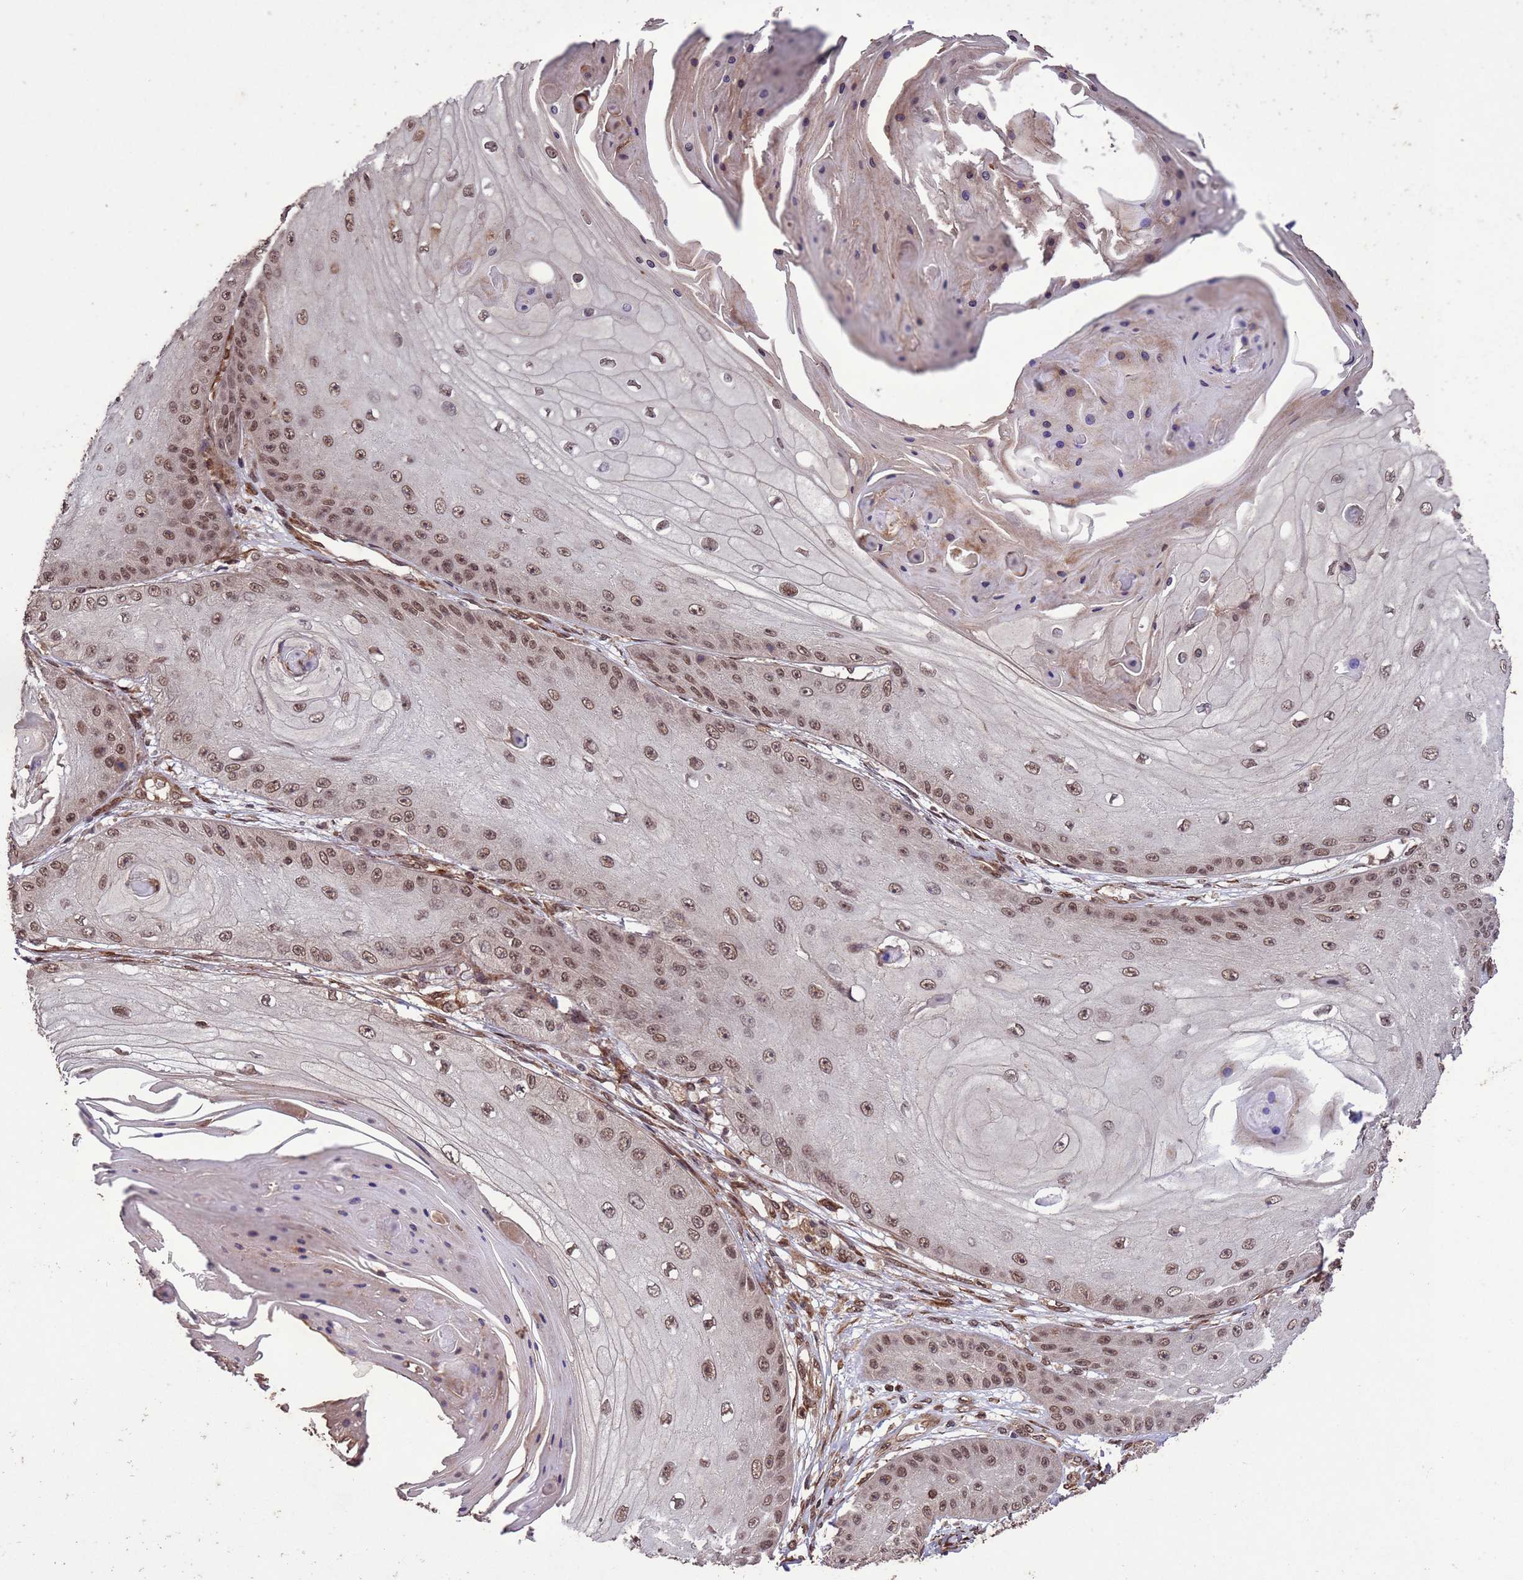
{"staining": {"intensity": "moderate", "quantity": ">75%", "location": "nuclear"}, "tissue": "skin cancer", "cell_type": "Tumor cells", "image_type": "cancer", "snomed": [{"axis": "morphology", "description": "Squamous cell carcinoma, NOS"}, {"axis": "topography", "description": "Skin"}], "caption": "Immunohistochemical staining of human squamous cell carcinoma (skin) reveals medium levels of moderate nuclear positivity in approximately >75% of tumor cells.", "gene": "VSTM4", "patient": {"sex": "male", "age": 70}}